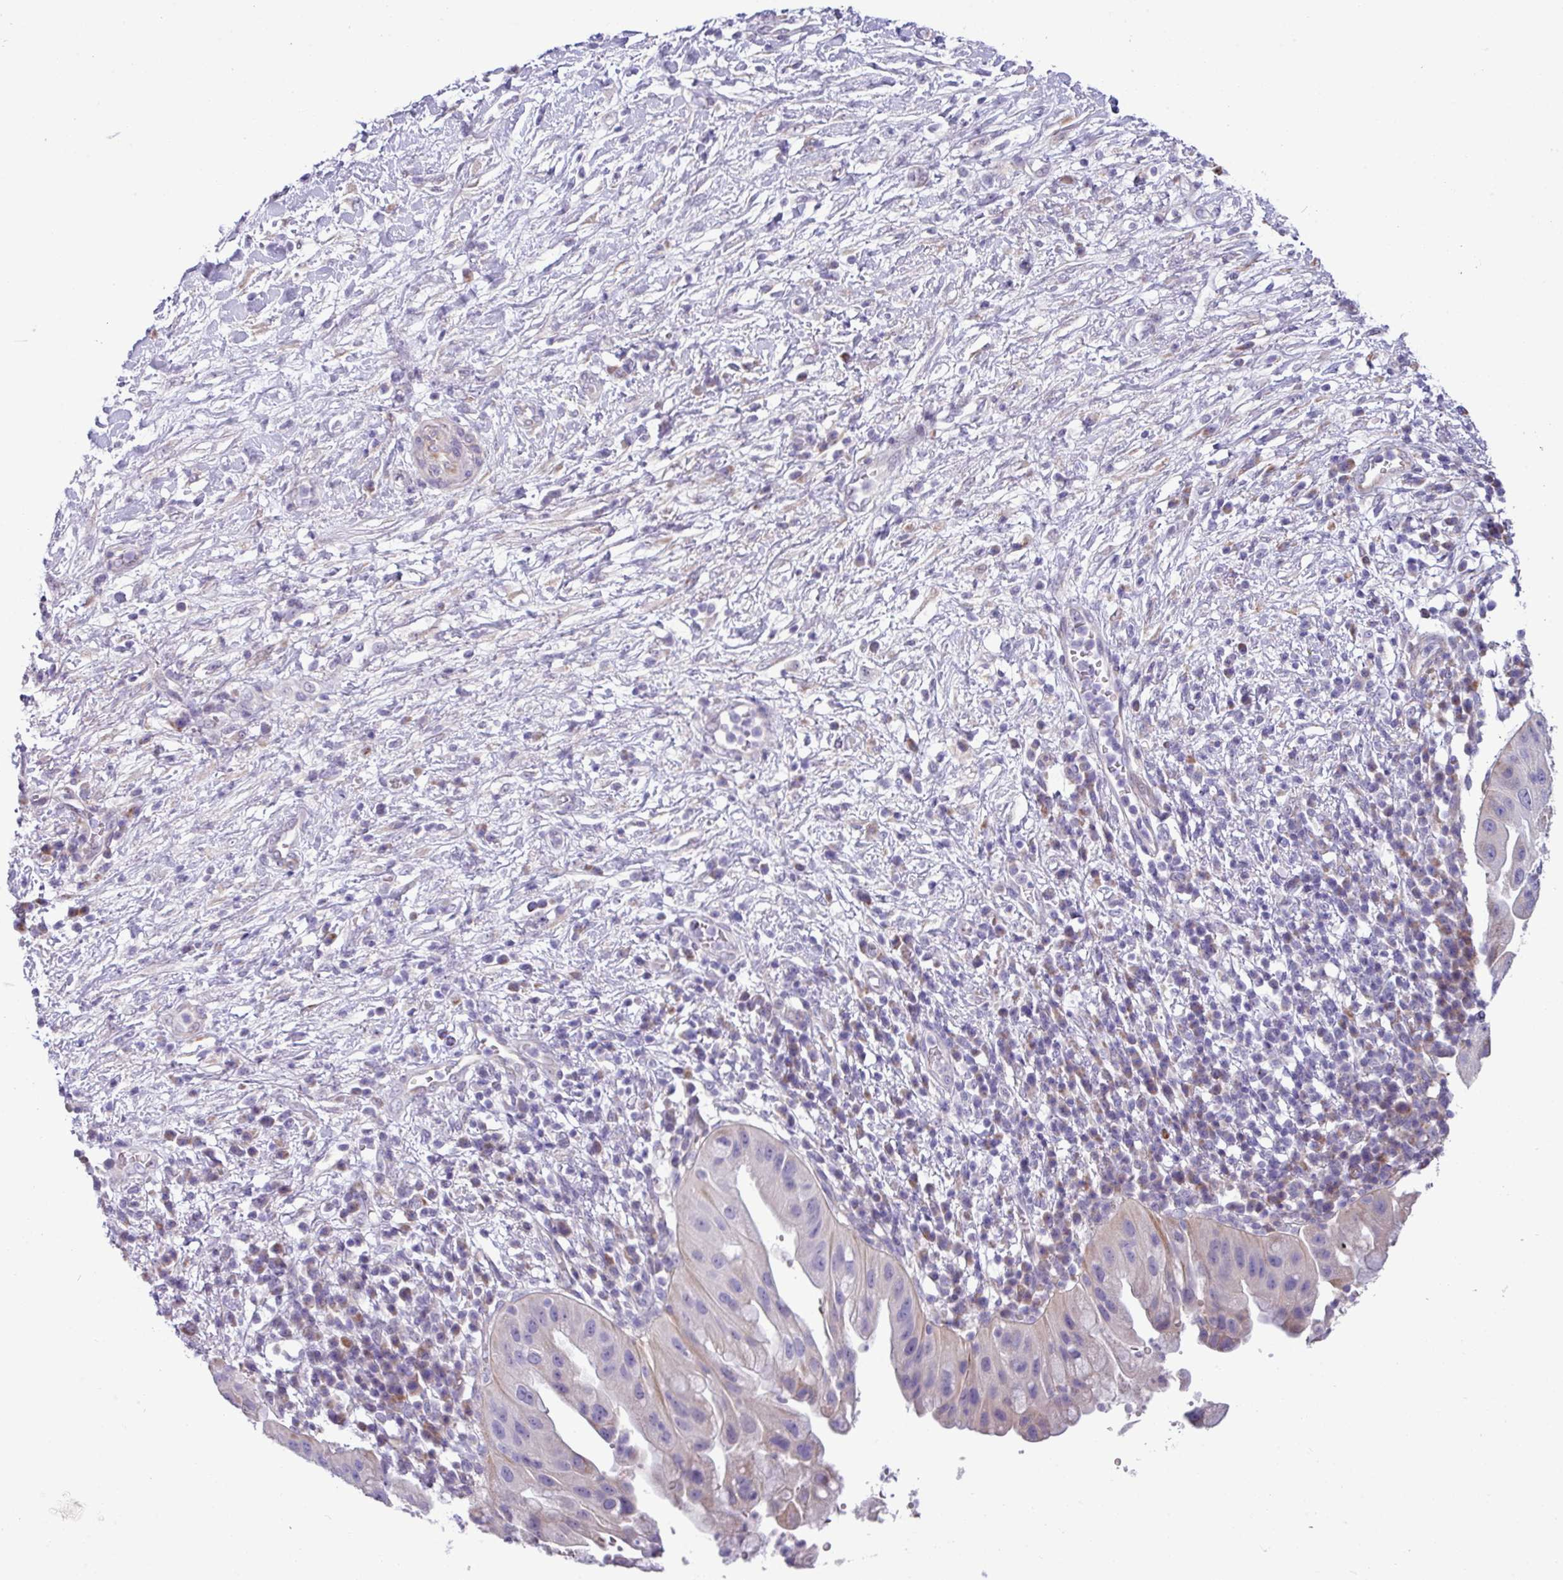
{"staining": {"intensity": "negative", "quantity": "none", "location": "none"}, "tissue": "pancreatic cancer", "cell_type": "Tumor cells", "image_type": "cancer", "snomed": [{"axis": "morphology", "description": "Adenocarcinoma, NOS"}, {"axis": "topography", "description": "Pancreas"}], "caption": "Tumor cells are negative for protein expression in human pancreatic adenocarcinoma. (DAB immunohistochemistry (IHC) visualized using brightfield microscopy, high magnification).", "gene": "IRGC", "patient": {"sex": "male", "age": 68}}